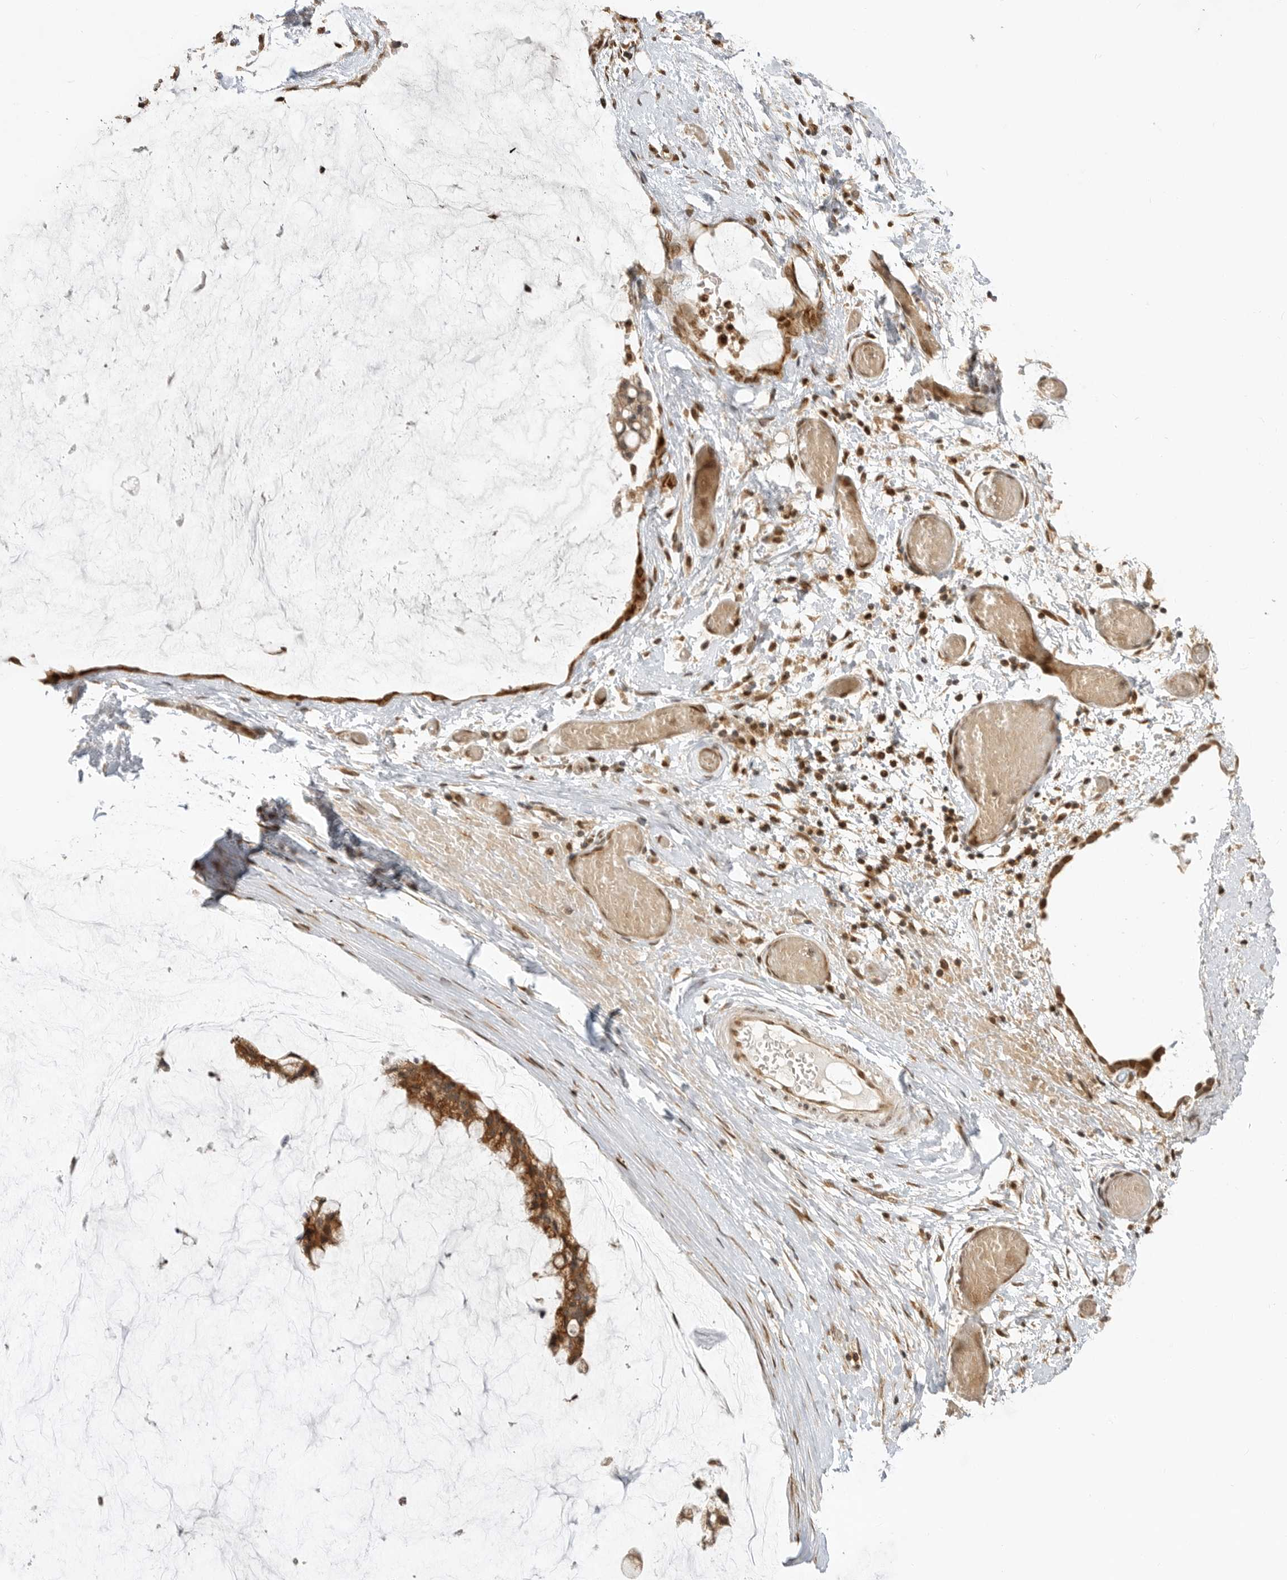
{"staining": {"intensity": "moderate", "quantity": ">75%", "location": "cytoplasmic/membranous"}, "tissue": "ovarian cancer", "cell_type": "Tumor cells", "image_type": "cancer", "snomed": [{"axis": "morphology", "description": "Cystadenocarcinoma, mucinous, NOS"}, {"axis": "topography", "description": "Ovary"}], "caption": "High-power microscopy captured an immunohistochemistry (IHC) micrograph of ovarian cancer (mucinous cystadenocarcinoma), revealing moderate cytoplasmic/membranous expression in about >75% of tumor cells.", "gene": "ALKAL1", "patient": {"sex": "female", "age": 39}}